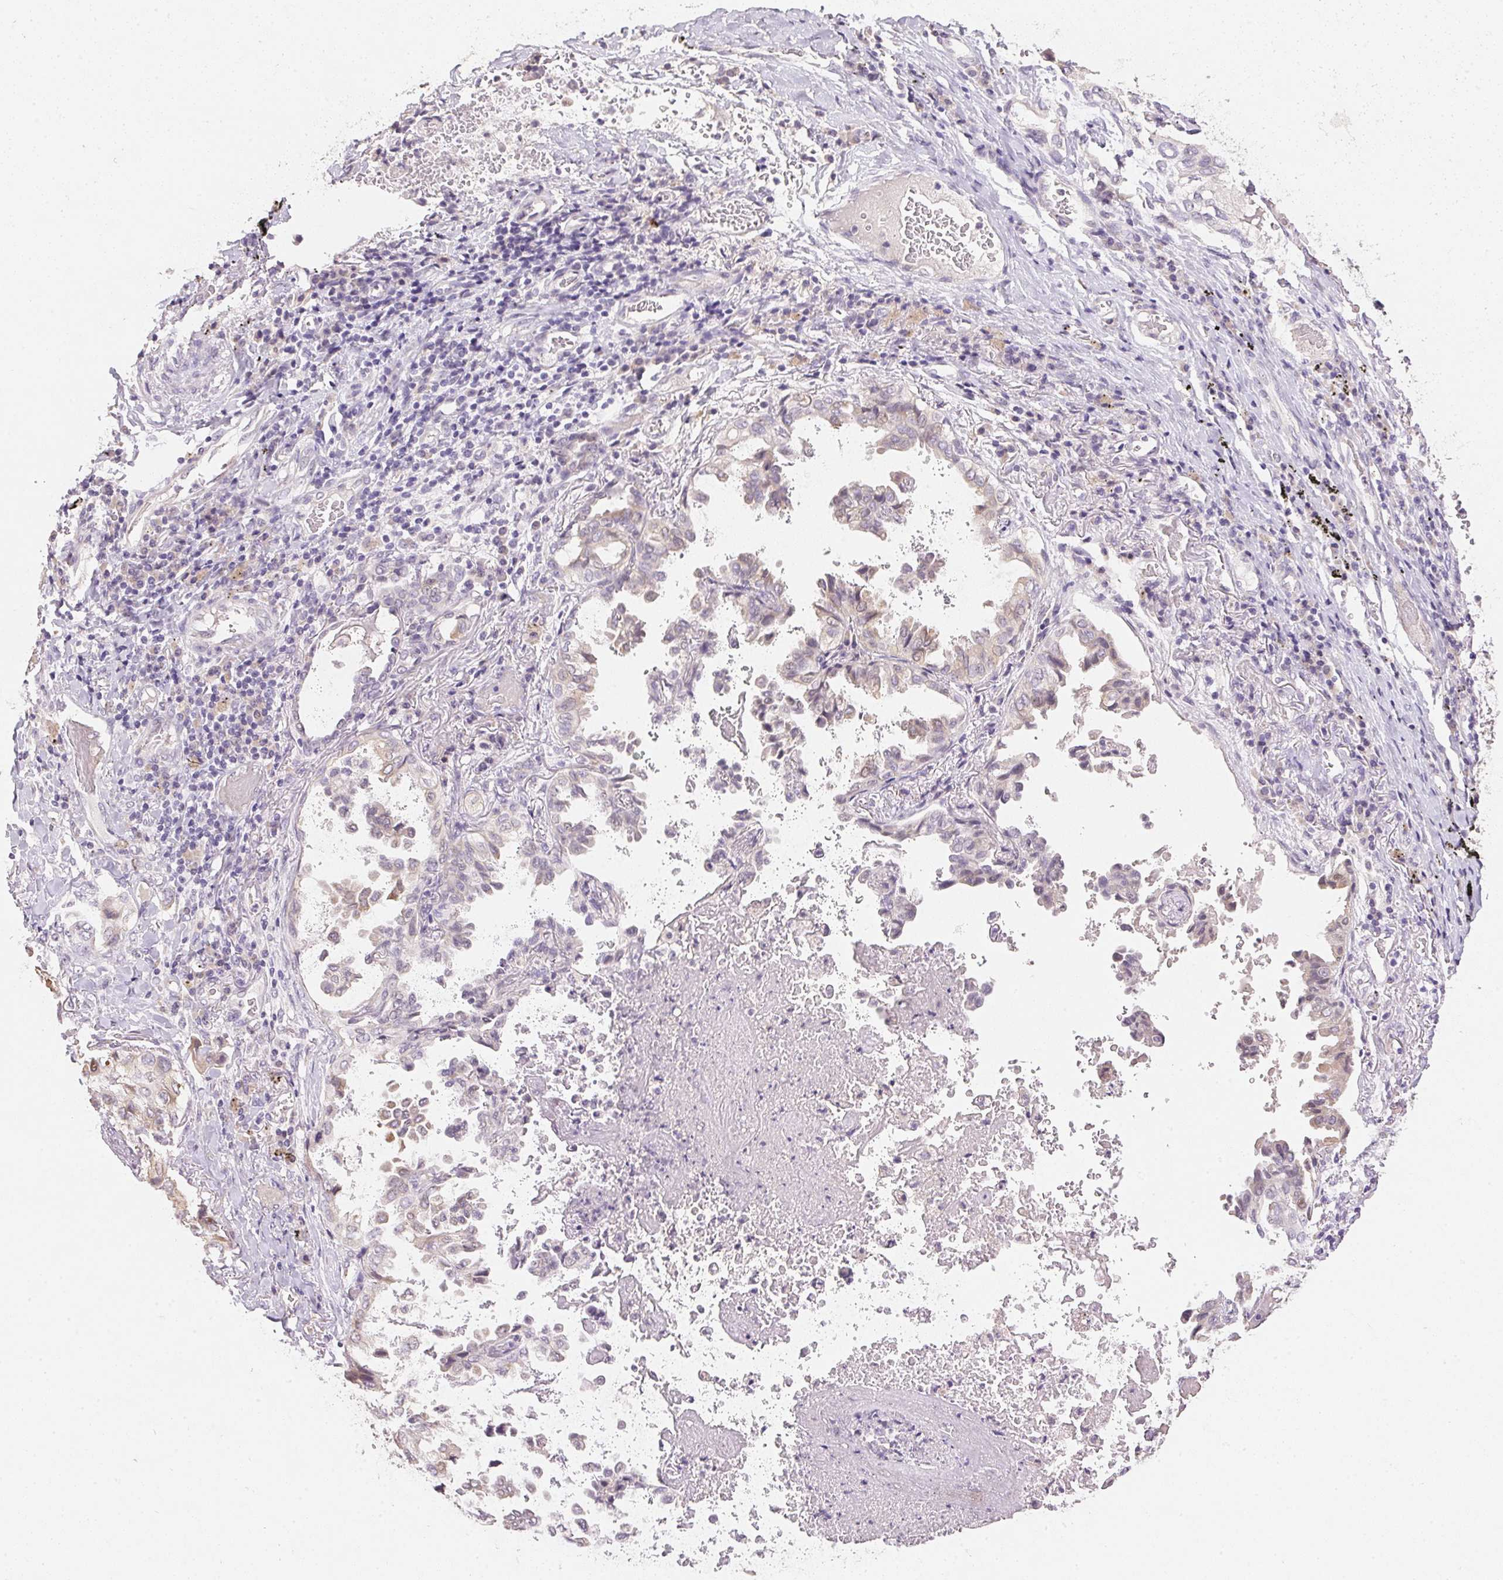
{"staining": {"intensity": "weak", "quantity": "25%-75%", "location": "cytoplasmic/membranous"}, "tissue": "lung cancer", "cell_type": "Tumor cells", "image_type": "cancer", "snomed": [{"axis": "morphology", "description": "Aneuploidy"}, {"axis": "morphology", "description": "Adenocarcinoma, NOS"}, {"axis": "morphology", "description": "Adenocarcinoma, metastatic, NOS"}, {"axis": "topography", "description": "Lymph node"}, {"axis": "topography", "description": "Lung"}], "caption": "Lung adenocarcinoma stained with a protein marker shows weak staining in tumor cells.", "gene": "DHCR24", "patient": {"sex": "female", "age": 48}}